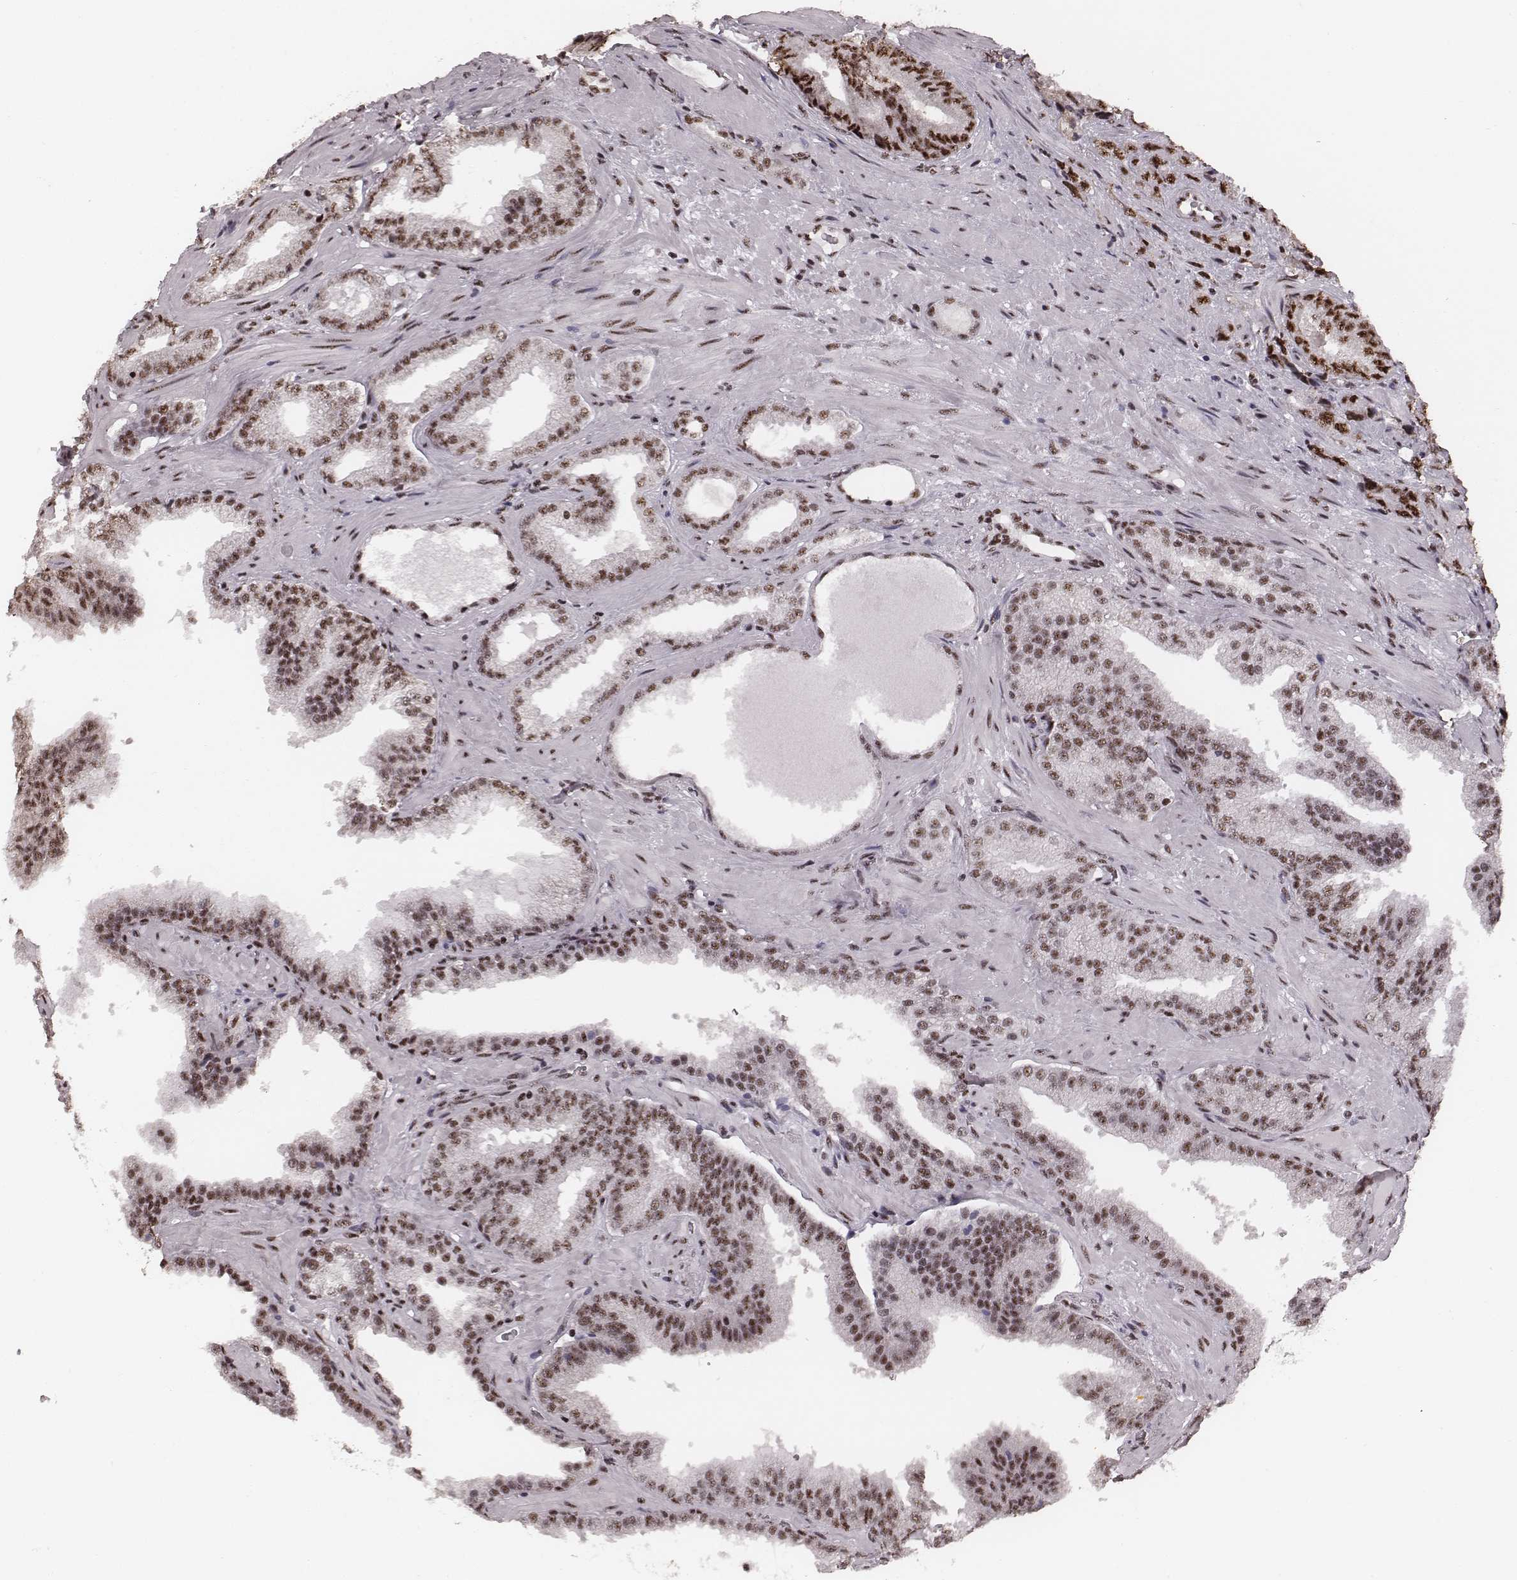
{"staining": {"intensity": "strong", "quantity": ">75%", "location": "nuclear"}, "tissue": "prostate cancer", "cell_type": "Tumor cells", "image_type": "cancer", "snomed": [{"axis": "morphology", "description": "Adenocarcinoma, NOS"}, {"axis": "topography", "description": "Prostate"}], "caption": "High-power microscopy captured an IHC micrograph of prostate adenocarcinoma, revealing strong nuclear expression in about >75% of tumor cells.", "gene": "LUC7L", "patient": {"sex": "male", "age": 63}}